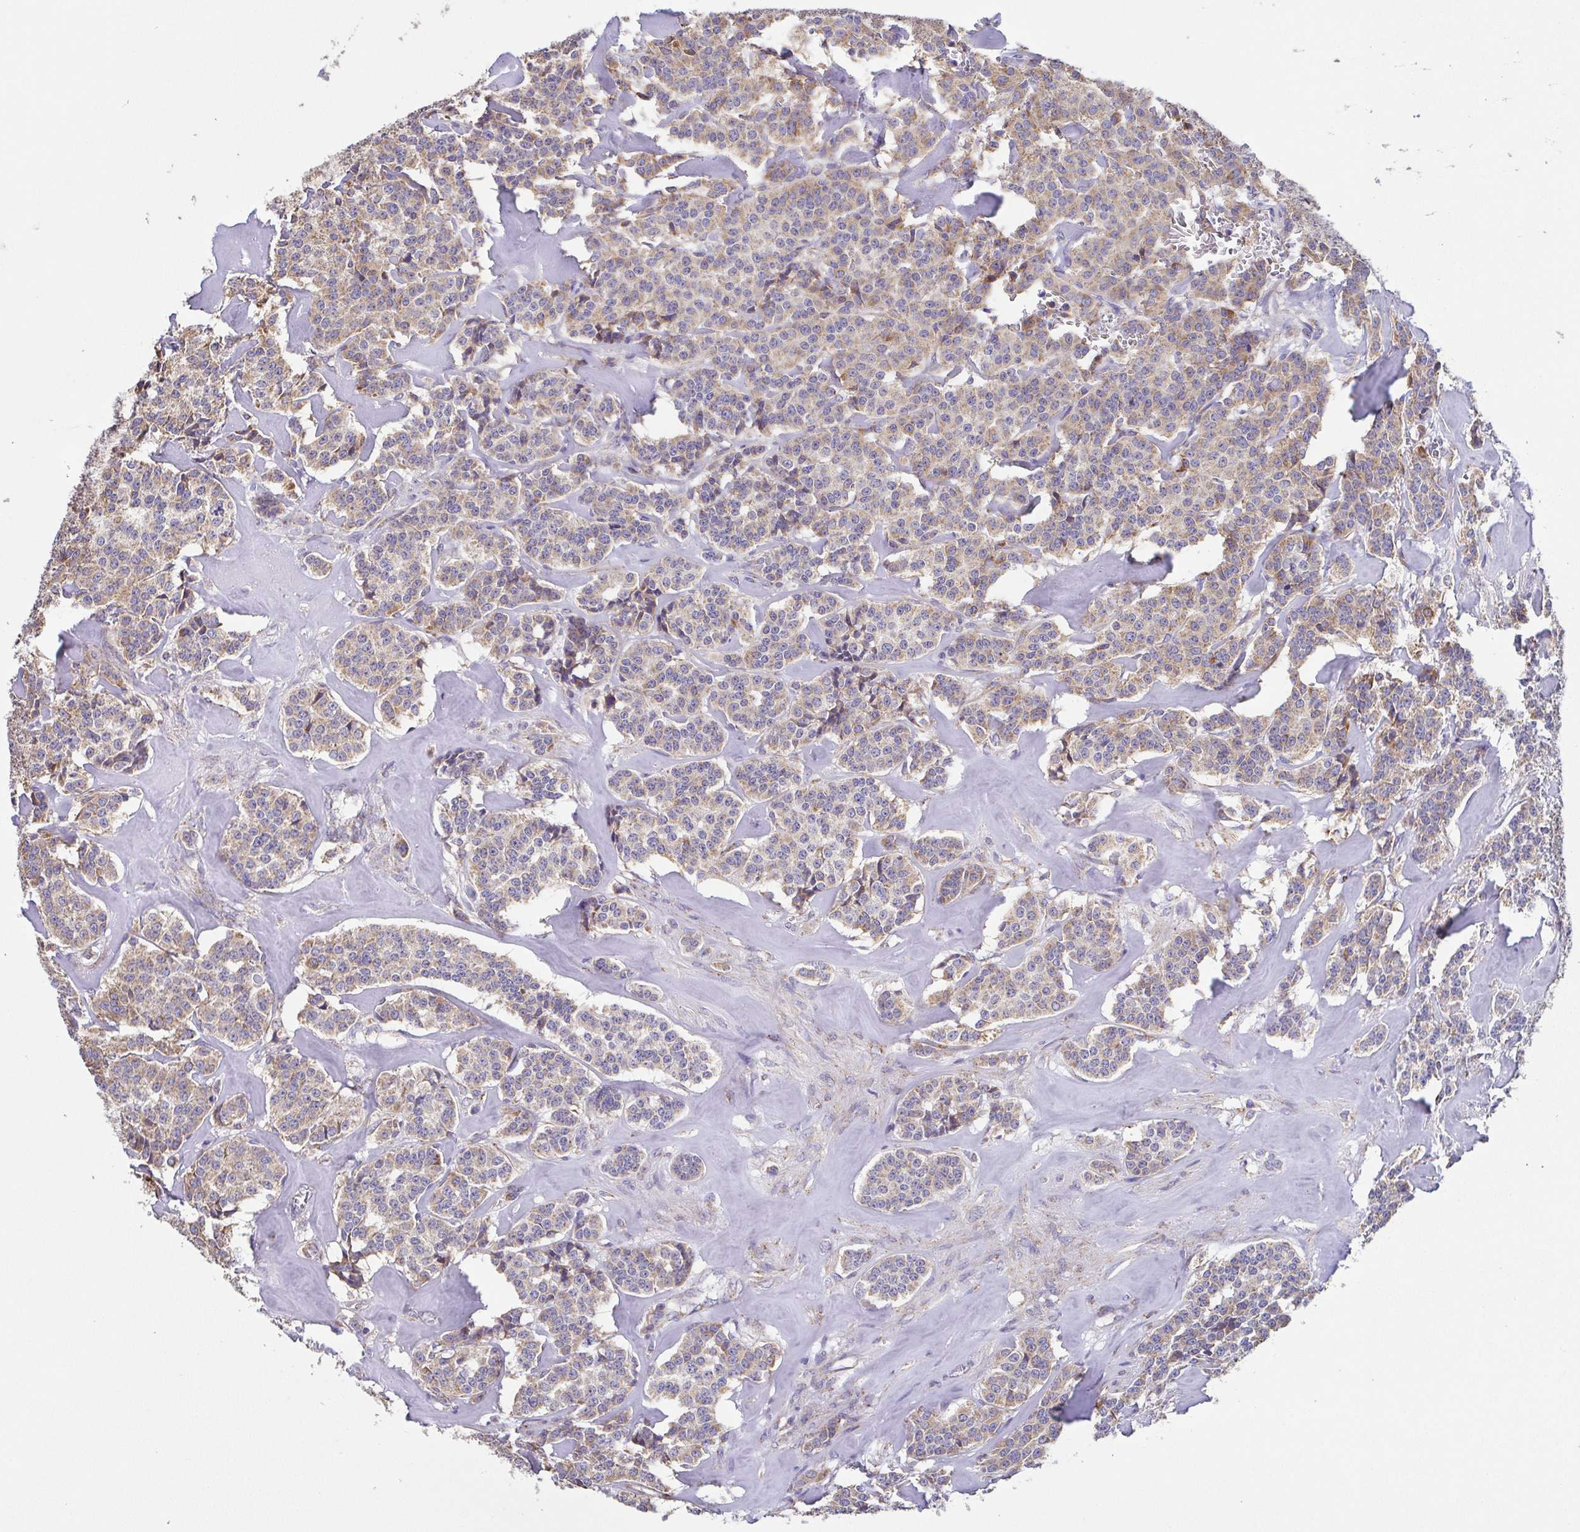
{"staining": {"intensity": "weak", "quantity": ">75%", "location": "cytoplasmic/membranous"}, "tissue": "carcinoid", "cell_type": "Tumor cells", "image_type": "cancer", "snomed": [{"axis": "morphology", "description": "Normal tissue, NOS"}, {"axis": "morphology", "description": "Carcinoid, malignant, NOS"}, {"axis": "topography", "description": "Lung"}], "caption": "DAB (3,3'-diaminobenzidine) immunohistochemical staining of carcinoid shows weak cytoplasmic/membranous protein staining in about >75% of tumor cells.", "gene": "GINM1", "patient": {"sex": "female", "age": 46}}